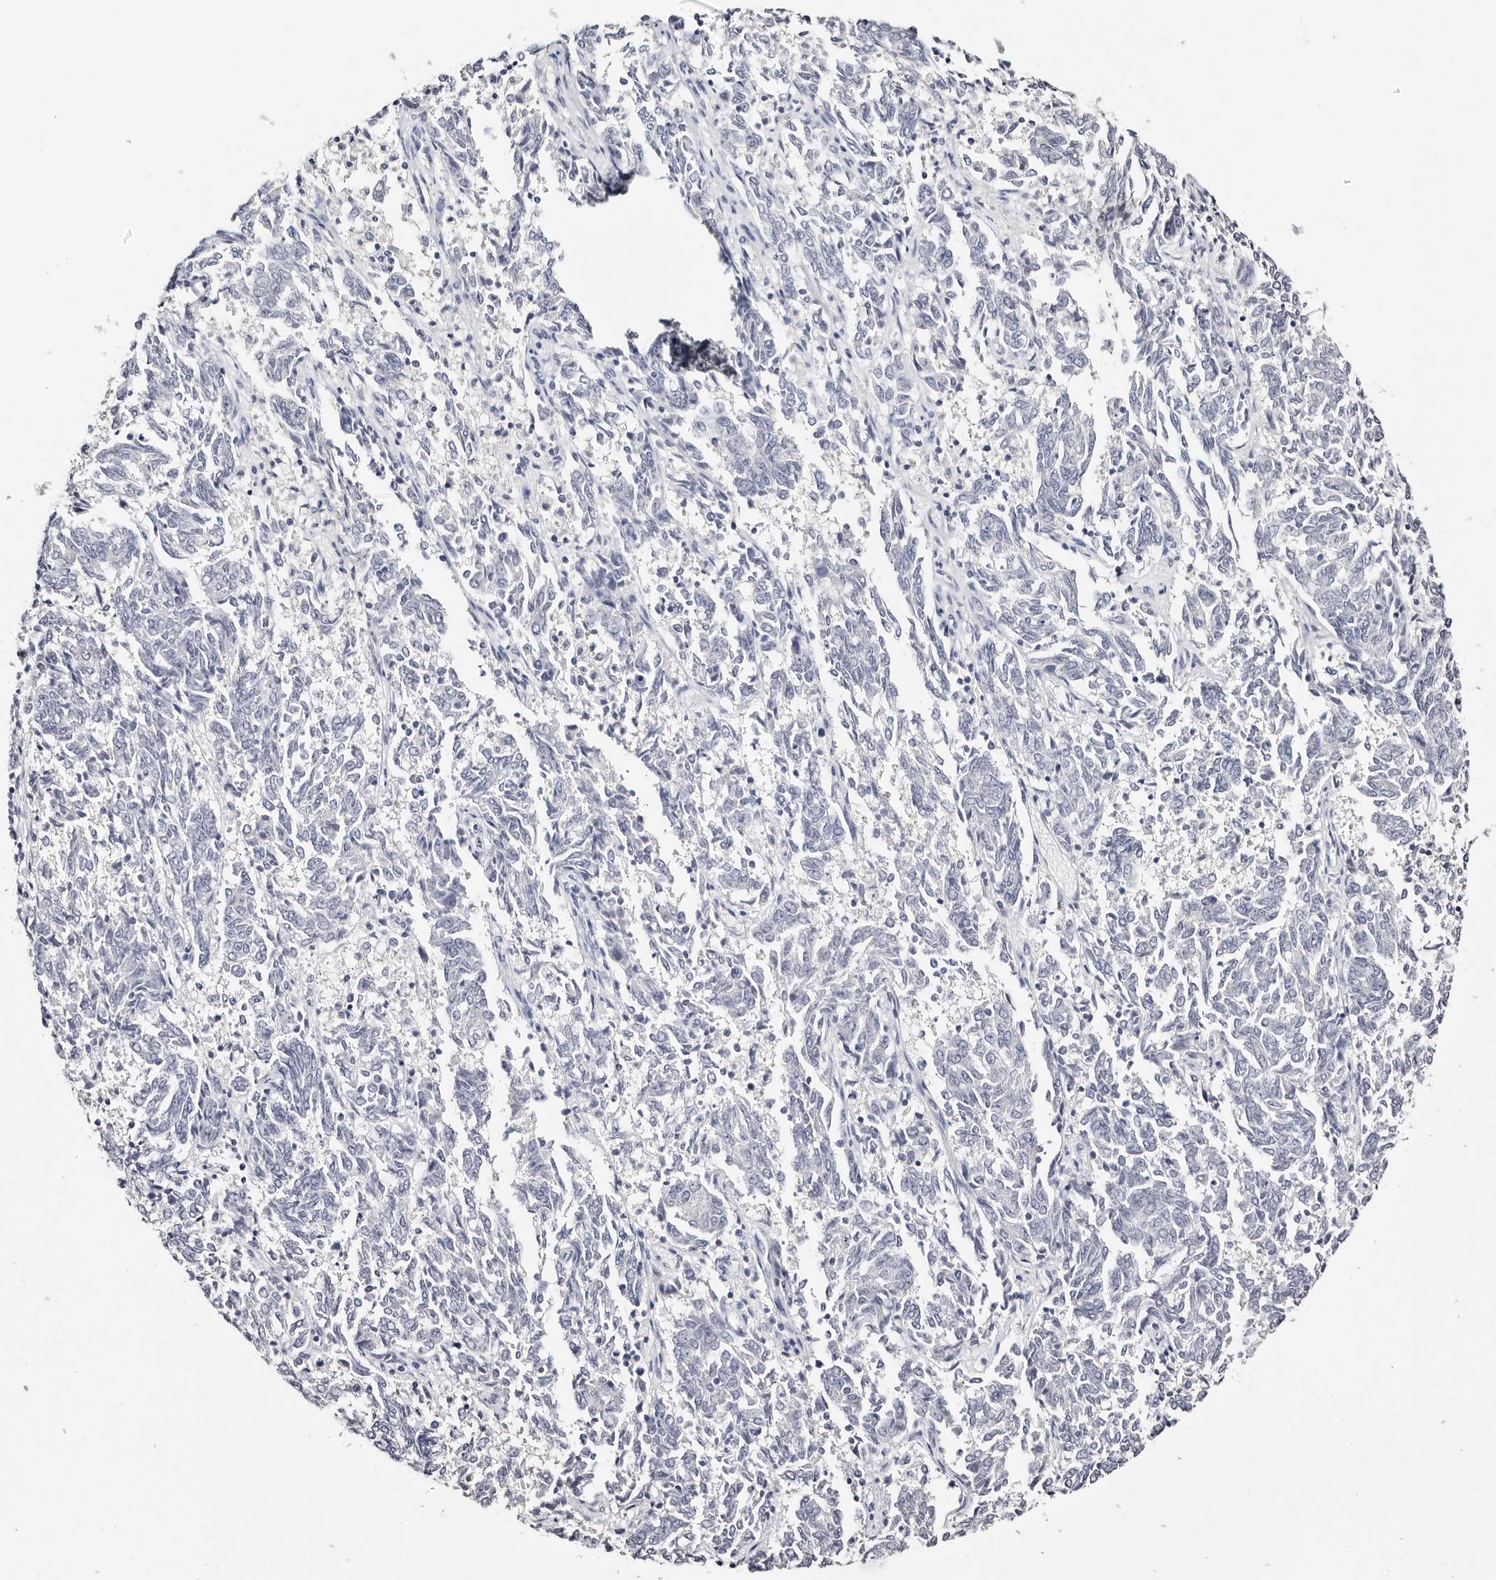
{"staining": {"intensity": "negative", "quantity": "none", "location": "none"}, "tissue": "endometrial cancer", "cell_type": "Tumor cells", "image_type": "cancer", "snomed": [{"axis": "morphology", "description": "Adenocarcinoma, NOS"}, {"axis": "topography", "description": "Endometrium"}], "caption": "Endometrial adenocarcinoma was stained to show a protein in brown. There is no significant expression in tumor cells.", "gene": "ROM1", "patient": {"sex": "female", "age": 80}}